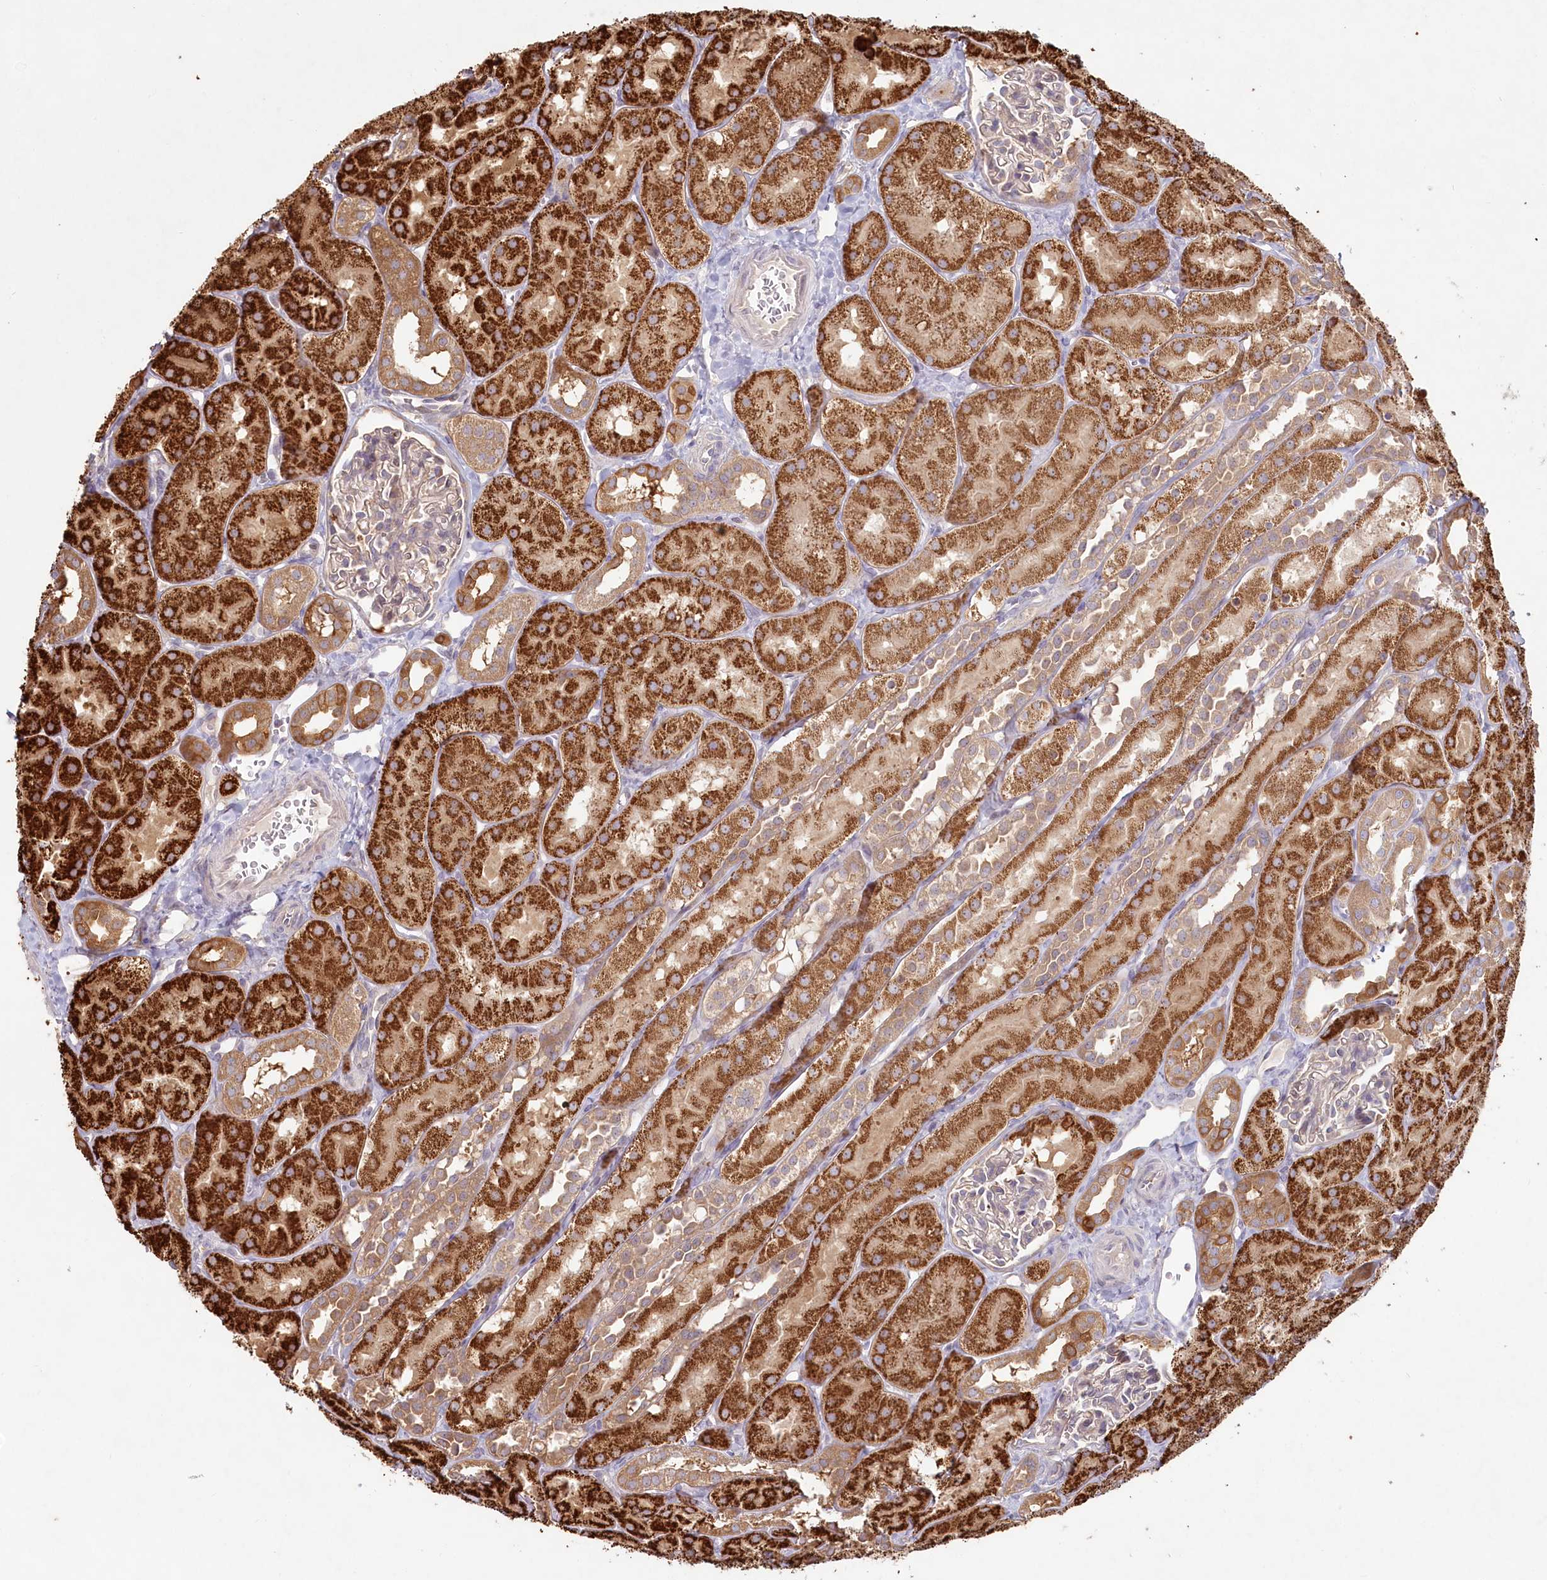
{"staining": {"intensity": "weak", "quantity": "<25%", "location": "cytoplasmic/membranous"}, "tissue": "kidney", "cell_type": "Cells in glomeruli", "image_type": "normal", "snomed": [{"axis": "morphology", "description": "Normal tissue, NOS"}, {"axis": "topography", "description": "Kidney"}, {"axis": "topography", "description": "Urinary bladder"}], "caption": "Photomicrograph shows no protein expression in cells in glomeruli of normal kidney.", "gene": "HAL", "patient": {"sex": "male", "age": 16}}